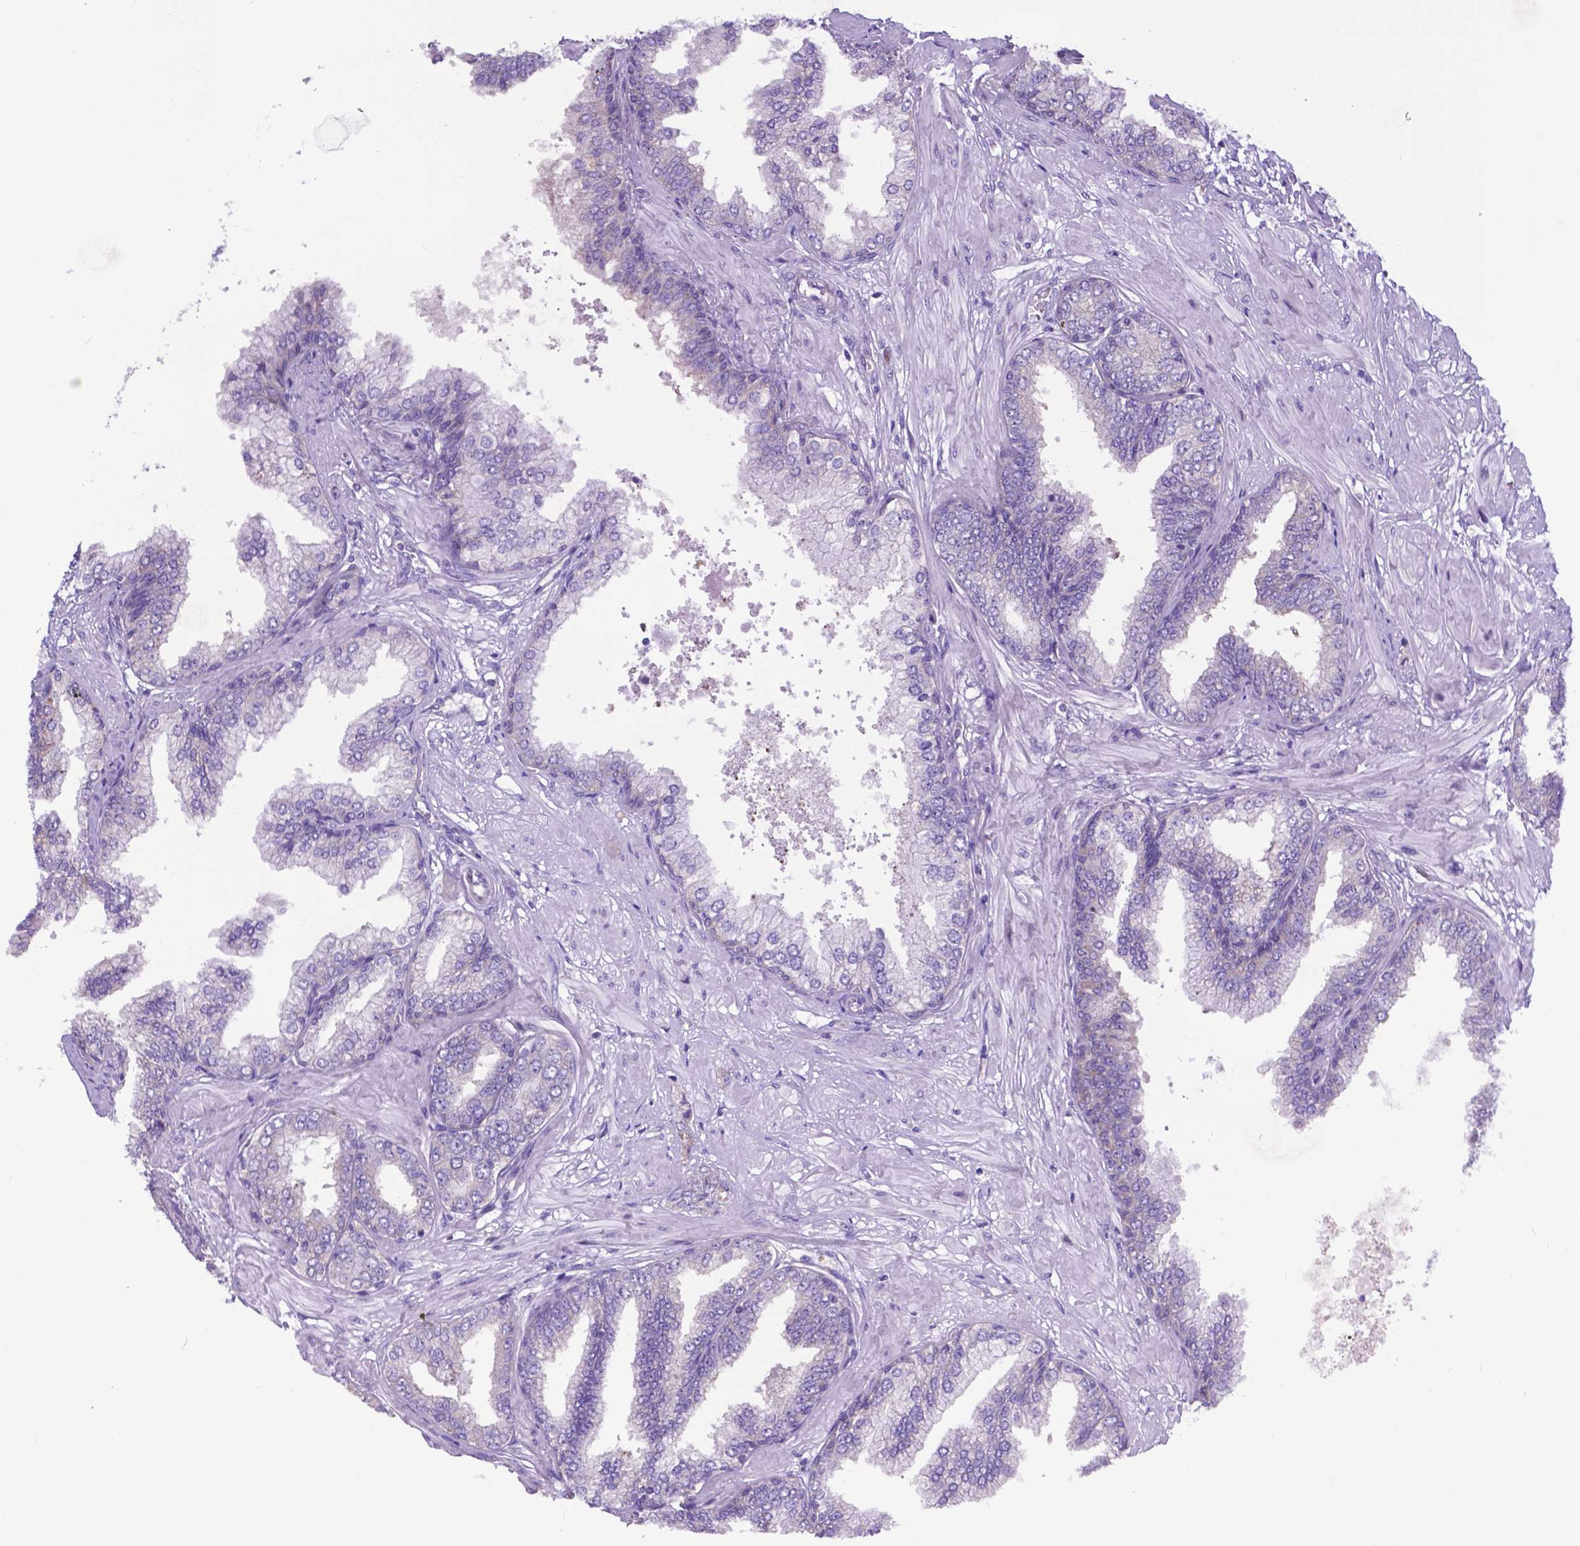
{"staining": {"intensity": "negative", "quantity": "none", "location": "none"}, "tissue": "prostate cancer", "cell_type": "Tumor cells", "image_type": "cancer", "snomed": [{"axis": "morphology", "description": "Adenocarcinoma, Low grade"}, {"axis": "topography", "description": "Prostate"}], "caption": "Prostate cancer (low-grade adenocarcinoma) stained for a protein using immunohistochemistry (IHC) displays no staining tumor cells.", "gene": "RPL6", "patient": {"sex": "male", "age": 55}}